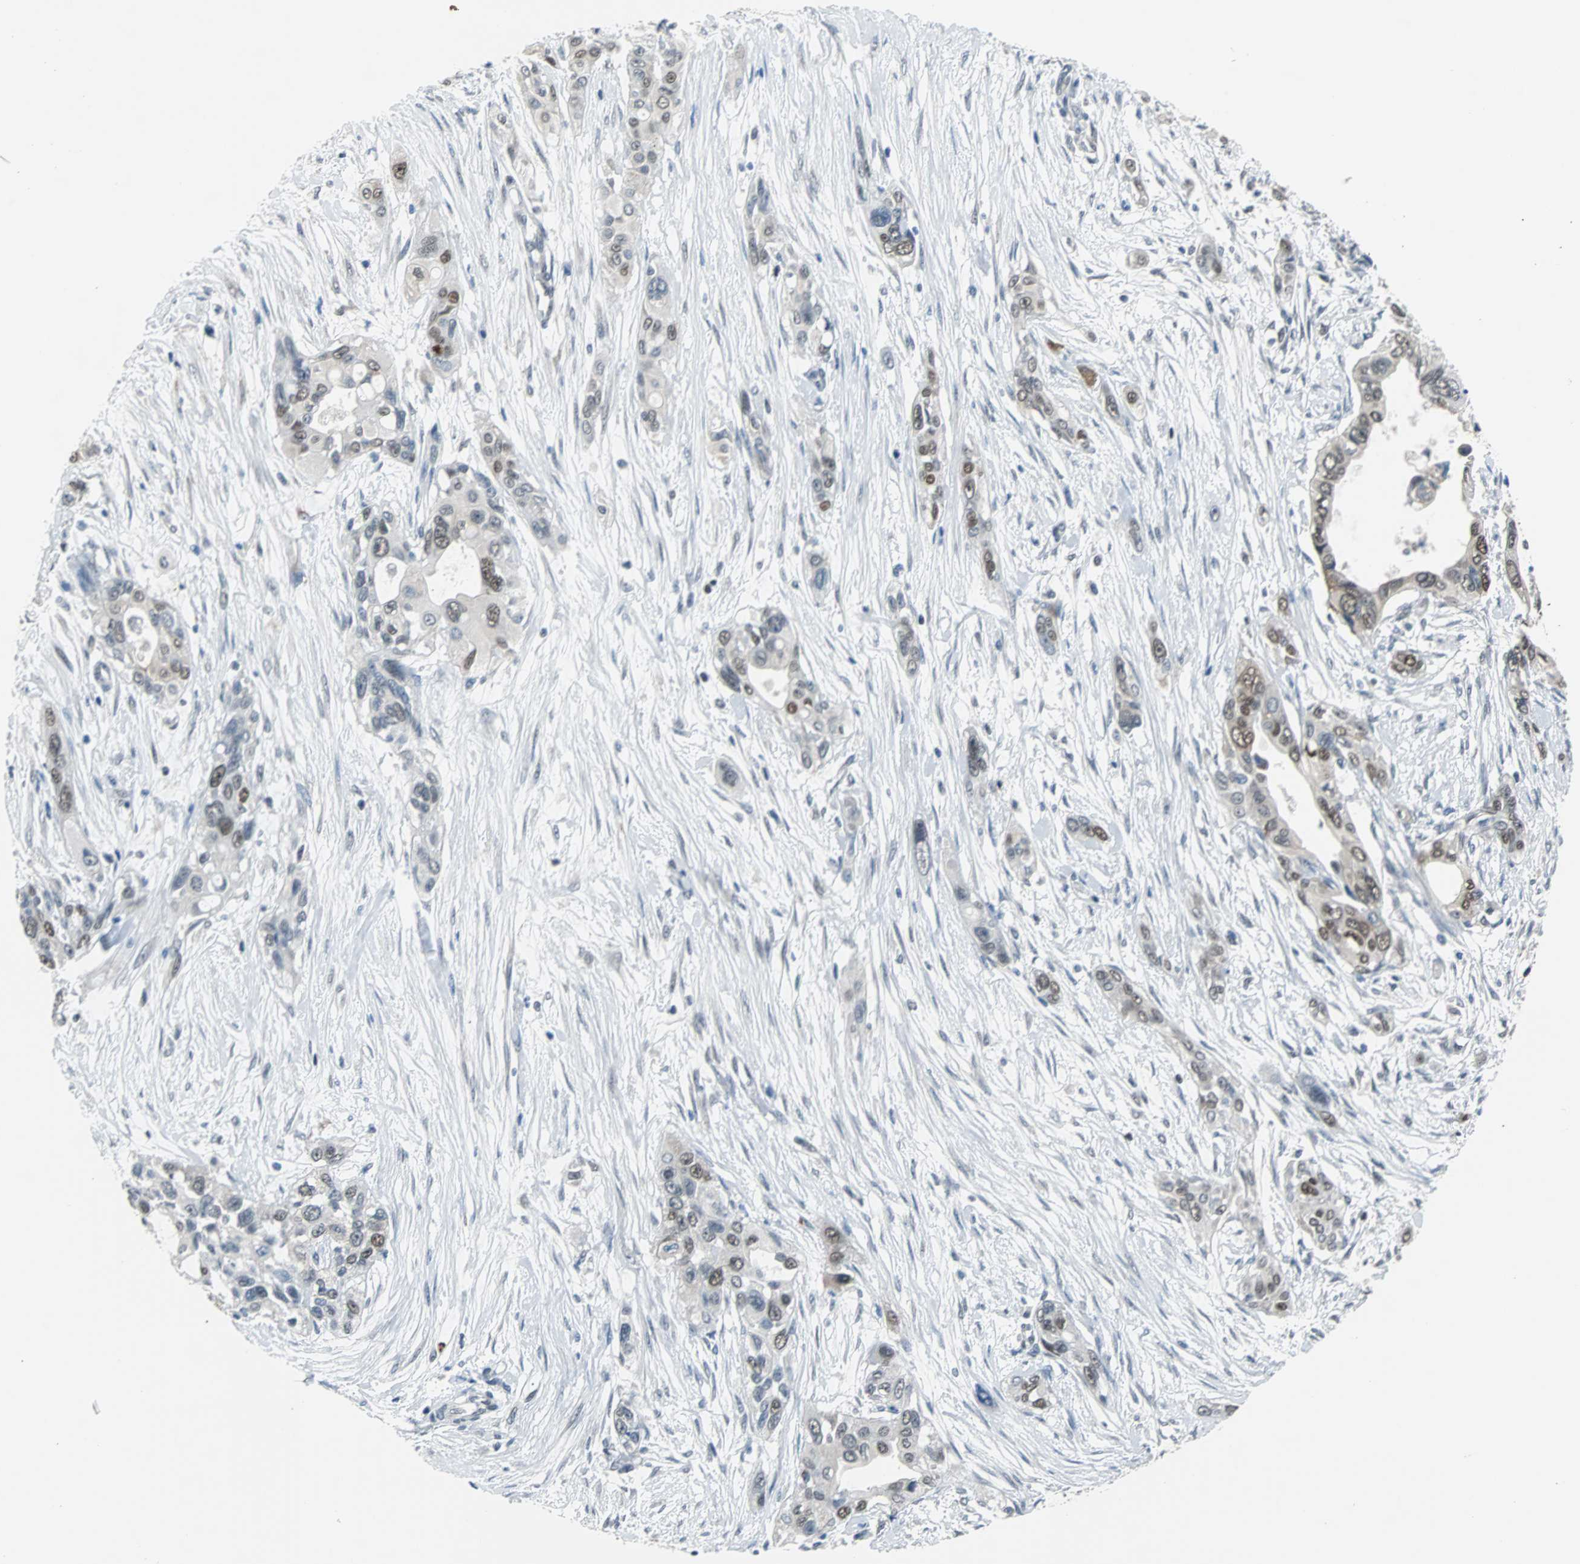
{"staining": {"intensity": "weak", "quantity": "25%-75%", "location": "nuclear"}, "tissue": "pancreatic cancer", "cell_type": "Tumor cells", "image_type": "cancer", "snomed": [{"axis": "morphology", "description": "Adenocarcinoma, NOS"}, {"axis": "topography", "description": "Pancreas"}], "caption": "Immunohistochemical staining of human pancreatic cancer (adenocarcinoma) exhibits low levels of weak nuclear protein expression in approximately 25%-75% of tumor cells. (Brightfield microscopy of DAB IHC at high magnification).", "gene": "USP28", "patient": {"sex": "female", "age": 60}}